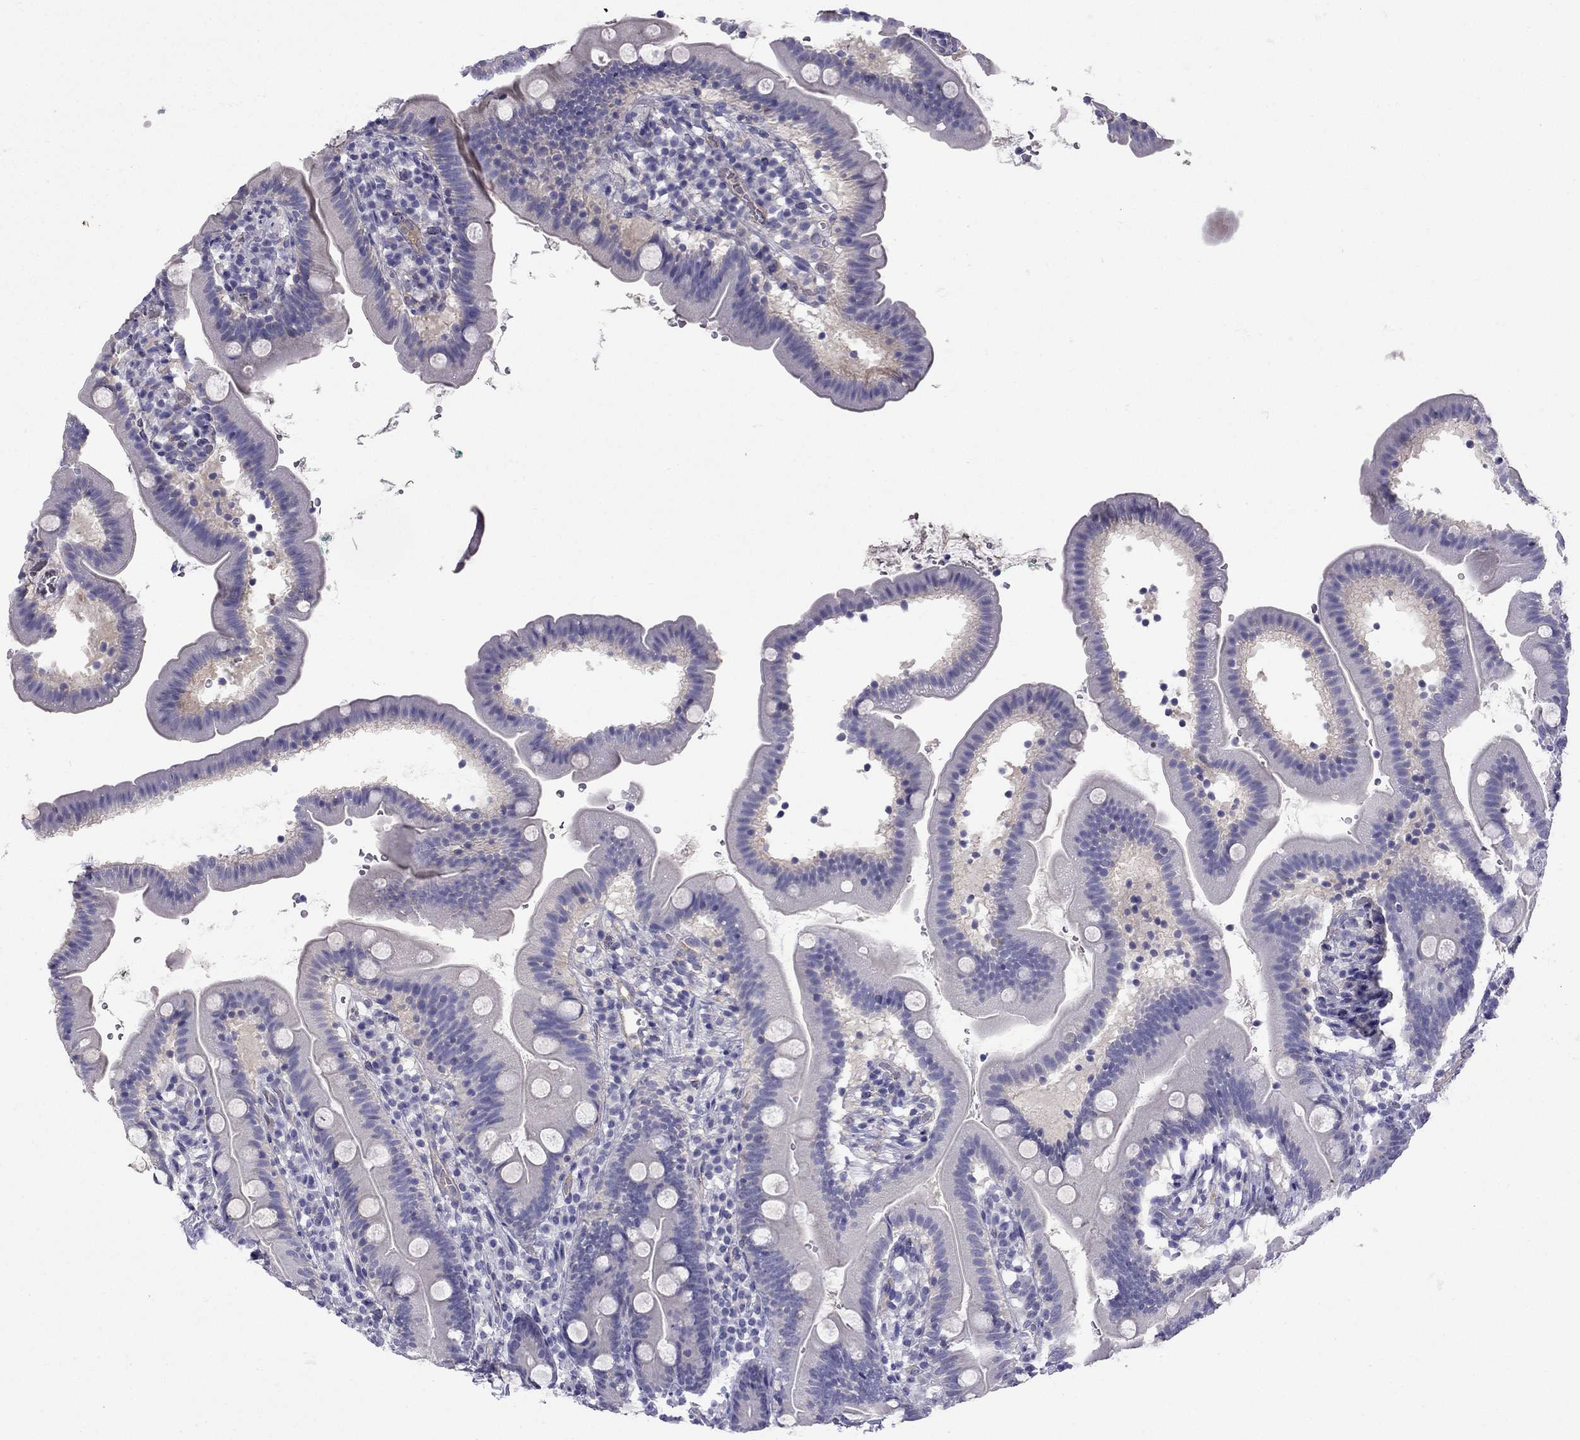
{"staining": {"intensity": "negative", "quantity": "none", "location": "none"}, "tissue": "duodenum", "cell_type": "Glandular cells", "image_type": "normal", "snomed": [{"axis": "morphology", "description": "Normal tissue, NOS"}, {"axis": "topography", "description": "Duodenum"}], "caption": "Protein analysis of benign duodenum reveals no significant expression in glandular cells.", "gene": "GJA8", "patient": {"sex": "female", "age": 67}}